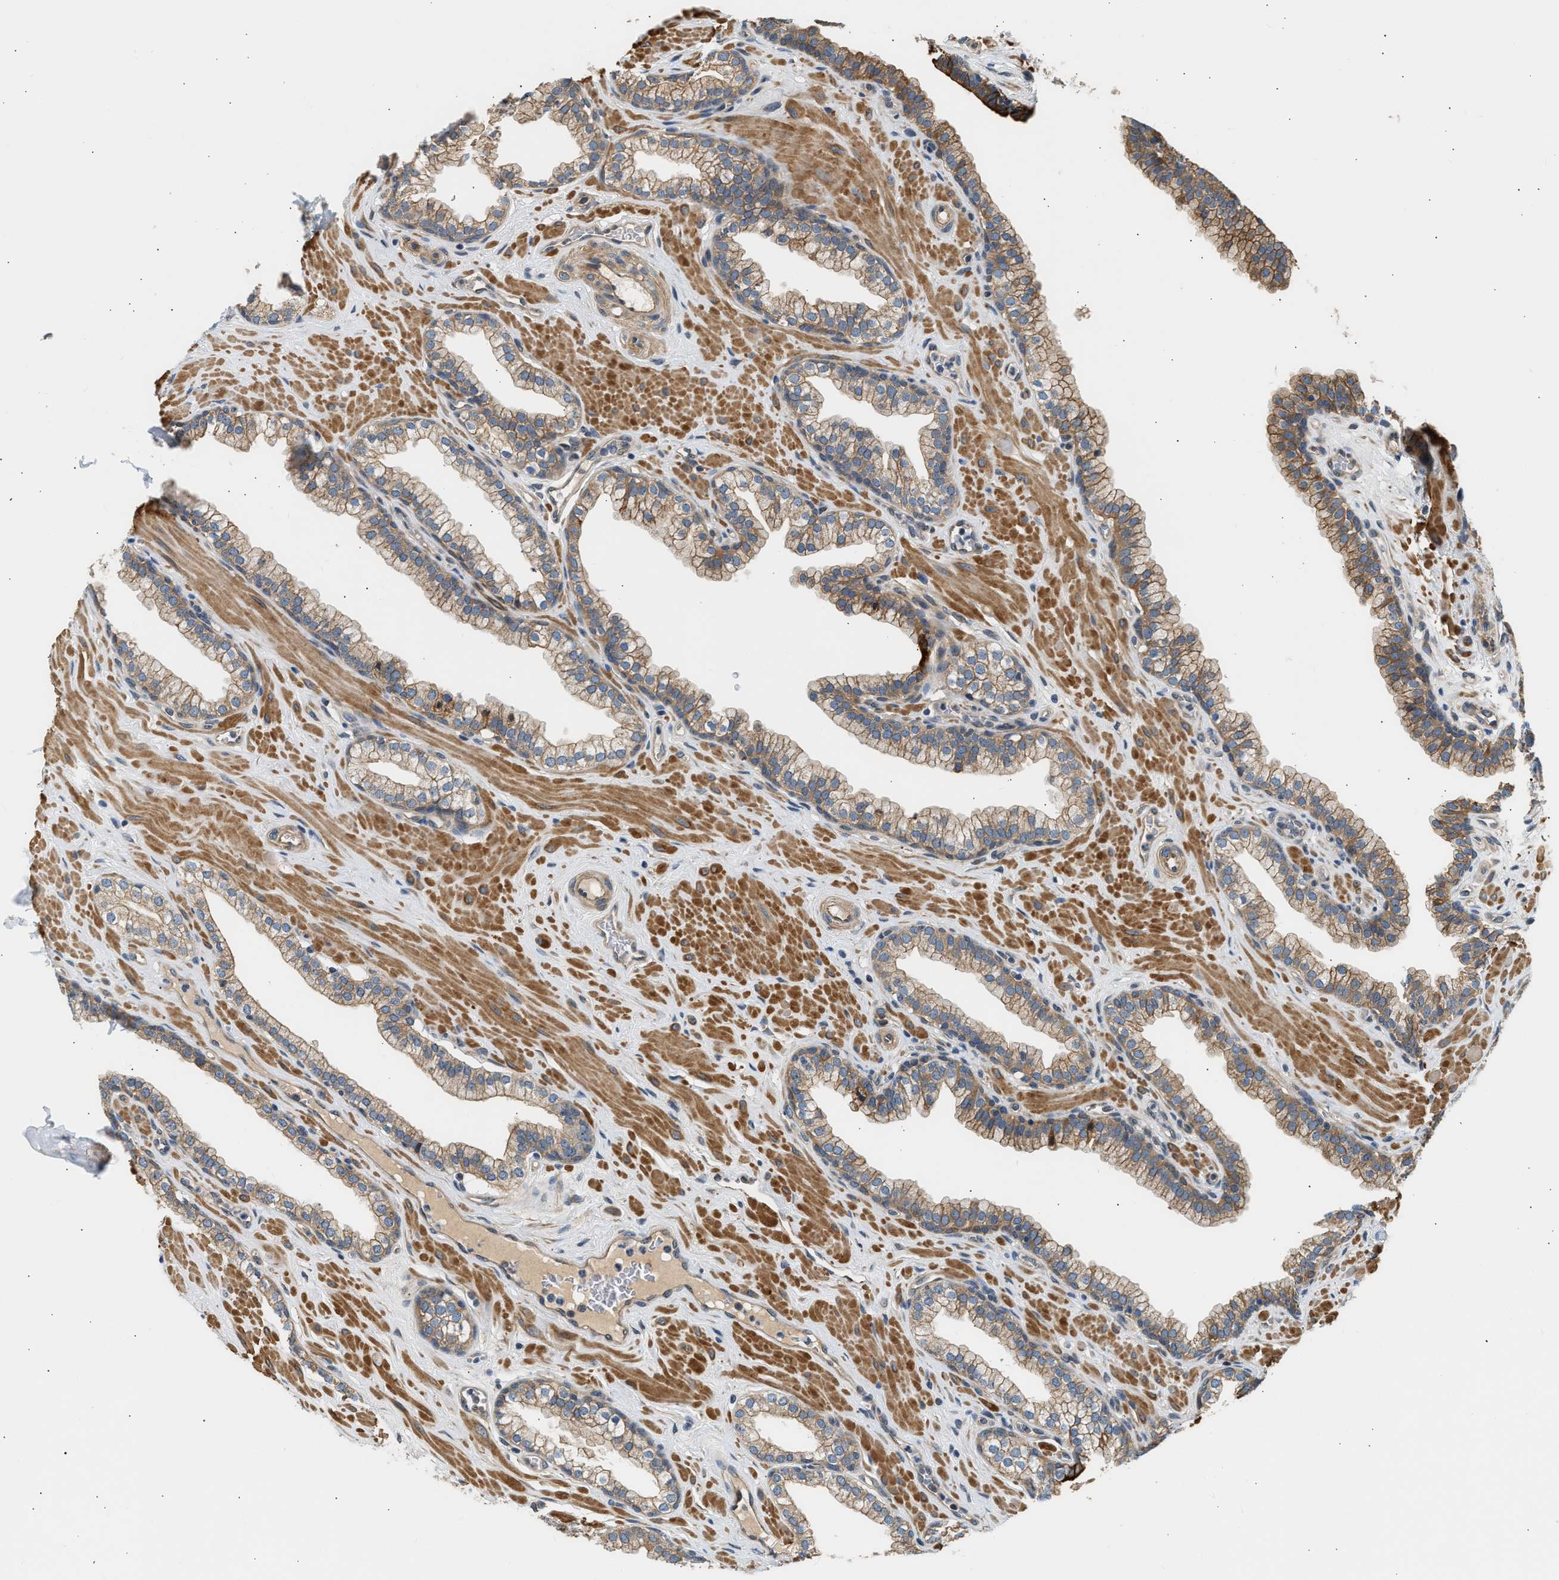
{"staining": {"intensity": "strong", "quantity": "<25%", "location": "cytoplasmic/membranous"}, "tissue": "prostate", "cell_type": "Glandular cells", "image_type": "normal", "snomed": [{"axis": "morphology", "description": "Normal tissue, NOS"}, {"axis": "morphology", "description": "Urothelial carcinoma, Low grade"}, {"axis": "topography", "description": "Urinary bladder"}, {"axis": "topography", "description": "Prostate"}], "caption": "Protein staining reveals strong cytoplasmic/membranous expression in about <25% of glandular cells in benign prostate.", "gene": "WDR31", "patient": {"sex": "male", "age": 60}}